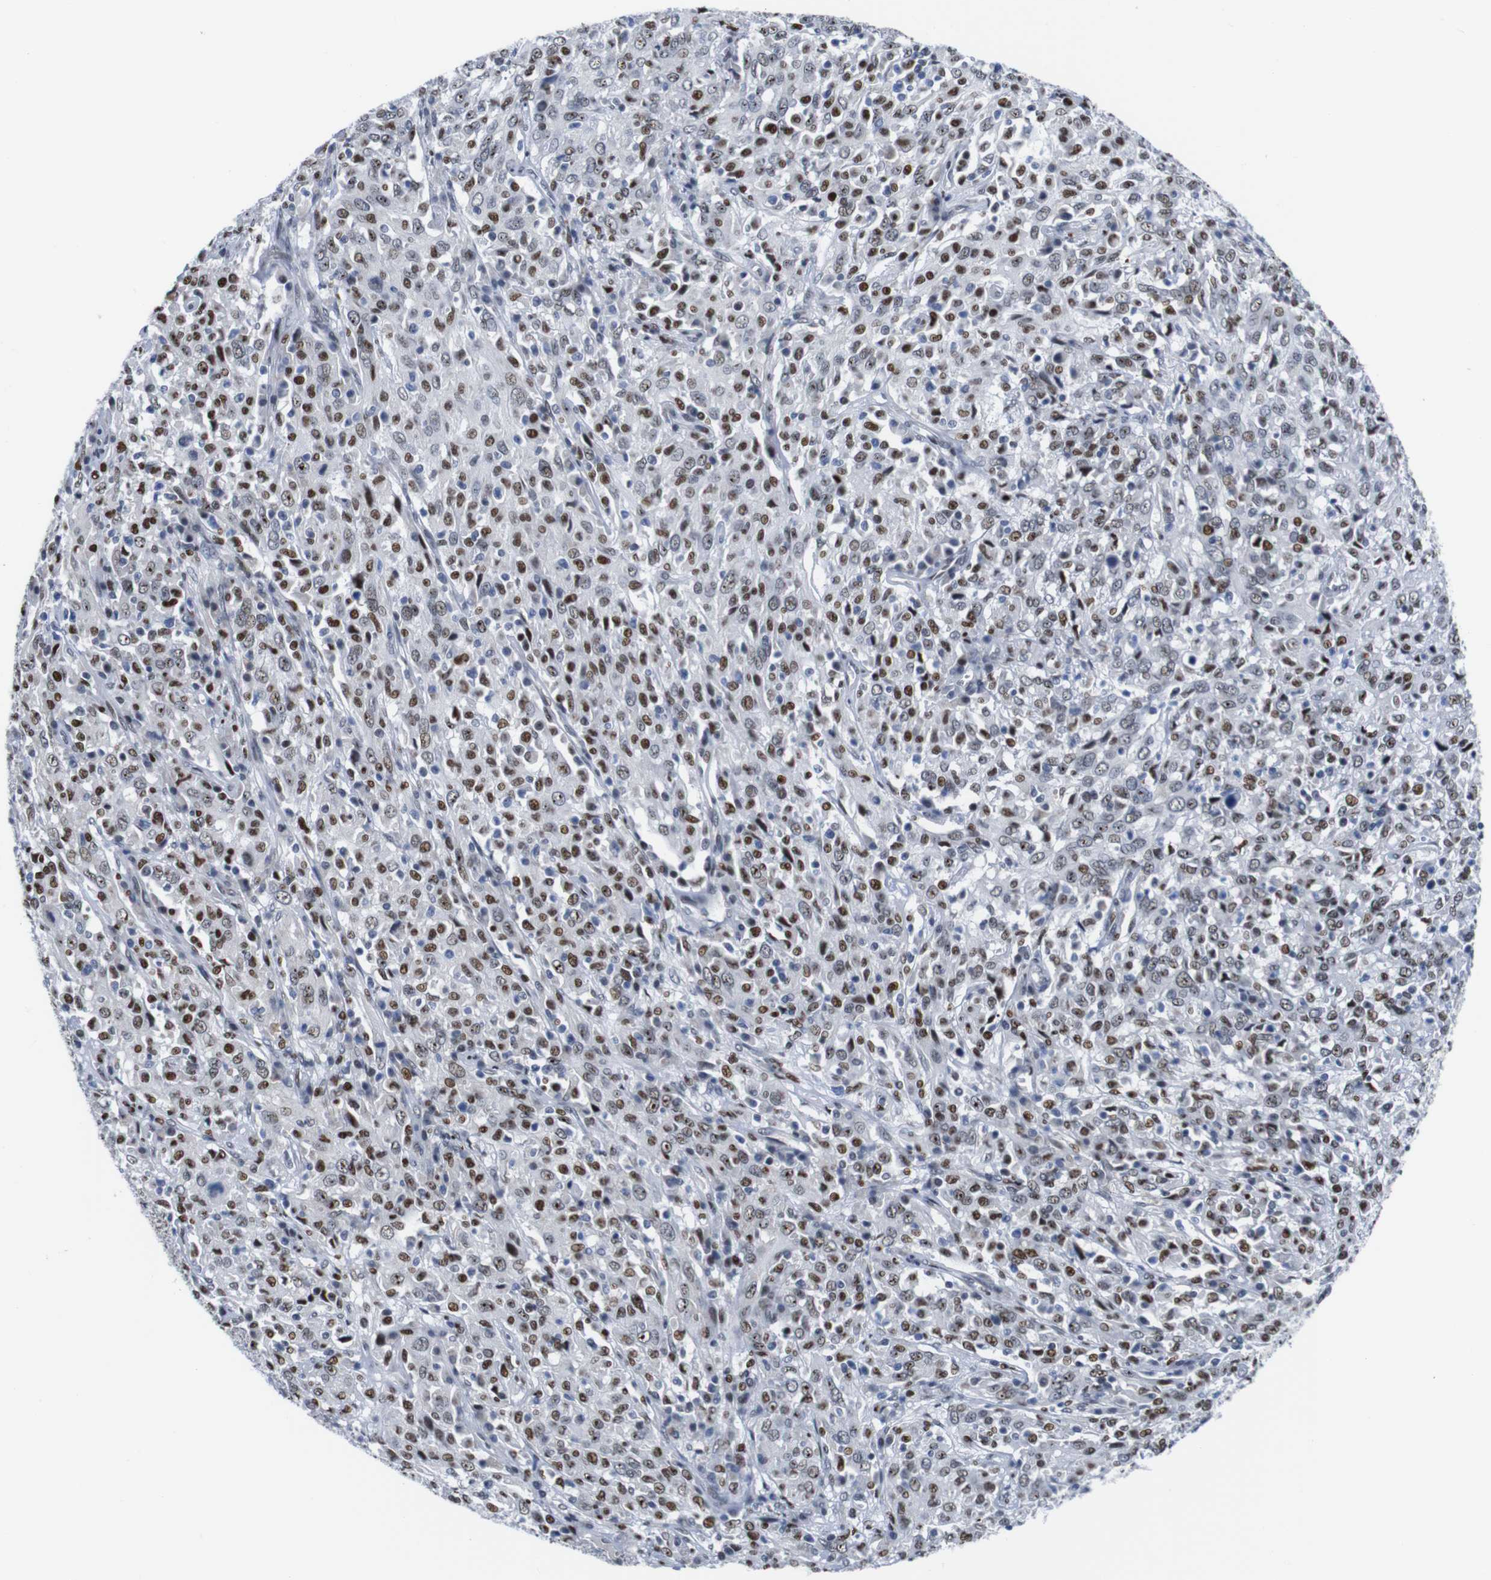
{"staining": {"intensity": "moderate", "quantity": ">75%", "location": "nuclear"}, "tissue": "cervical cancer", "cell_type": "Tumor cells", "image_type": "cancer", "snomed": [{"axis": "morphology", "description": "Squamous cell carcinoma, NOS"}, {"axis": "topography", "description": "Cervix"}], "caption": "IHC staining of cervical cancer (squamous cell carcinoma), which shows medium levels of moderate nuclear positivity in approximately >75% of tumor cells indicating moderate nuclear protein positivity. The staining was performed using DAB (brown) for protein detection and nuclei were counterstained in hematoxylin (blue).", "gene": "GATA6", "patient": {"sex": "female", "age": 46}}